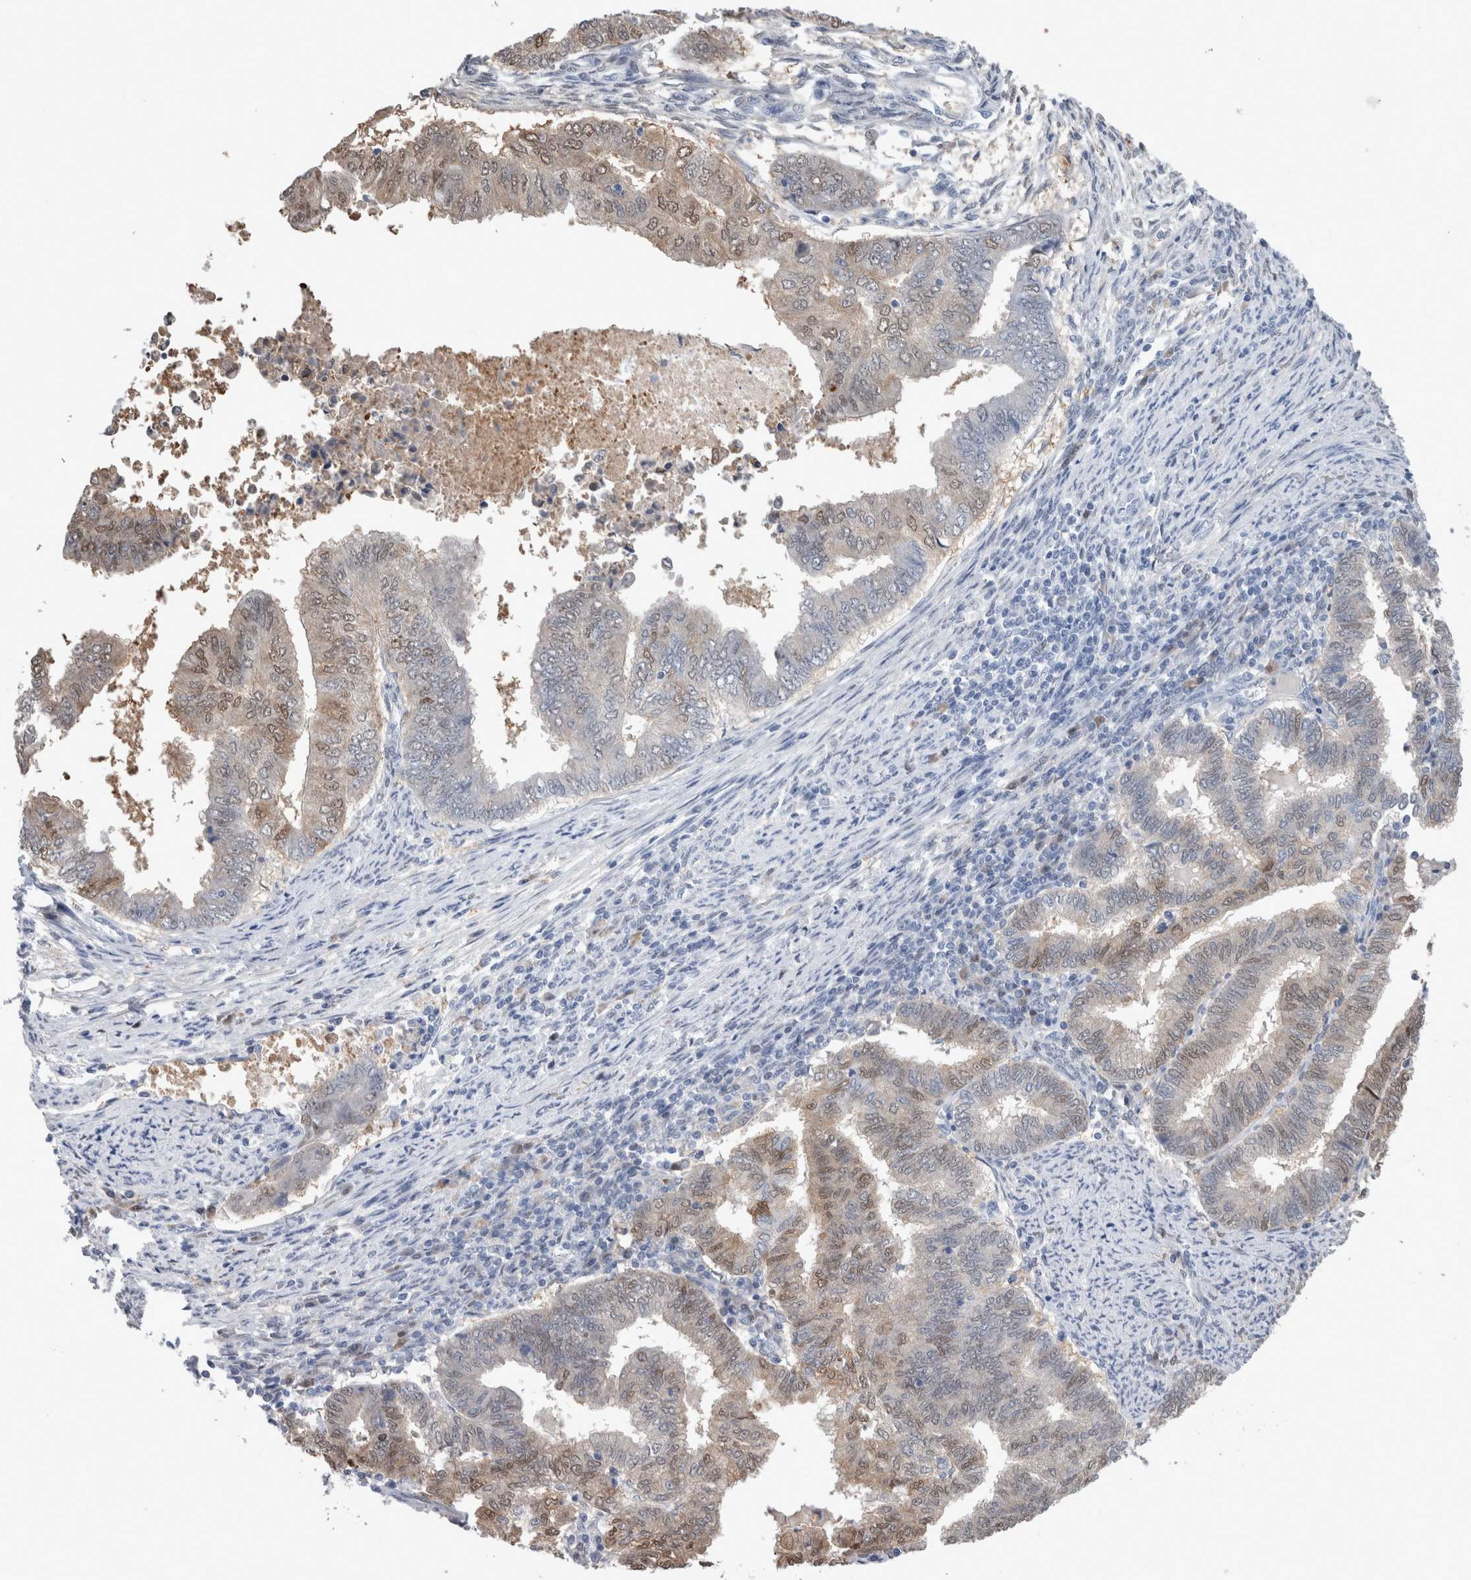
{"staining": {"intensity": "weak", "quantity": "<25%", "location": "nuclear"}, "tissue": "endometrial cancer", "cell_type": "Tumor cells", "image_type": "cancer", "snomed": [{"axis": "morphology", "description": "Polyp, NOS"}, {"axis": "morphology", "description": "Adenocarcinoma, NOS"}, {"axis": "morphology", "description": "Adenoma, NOS"}, {"axis": "topography", "description": "Endometrium"}], "caption": "IHC photomicrograph of neoplastic tissue: human endometrial cancer stained with DAB reveals no significant protein staining in tumor cells. (DAB immunohistochemistry (IHC) with hematoxylin counter stain).", "gene": "CA8", "patient": {"sex": "female", "age": 79}}